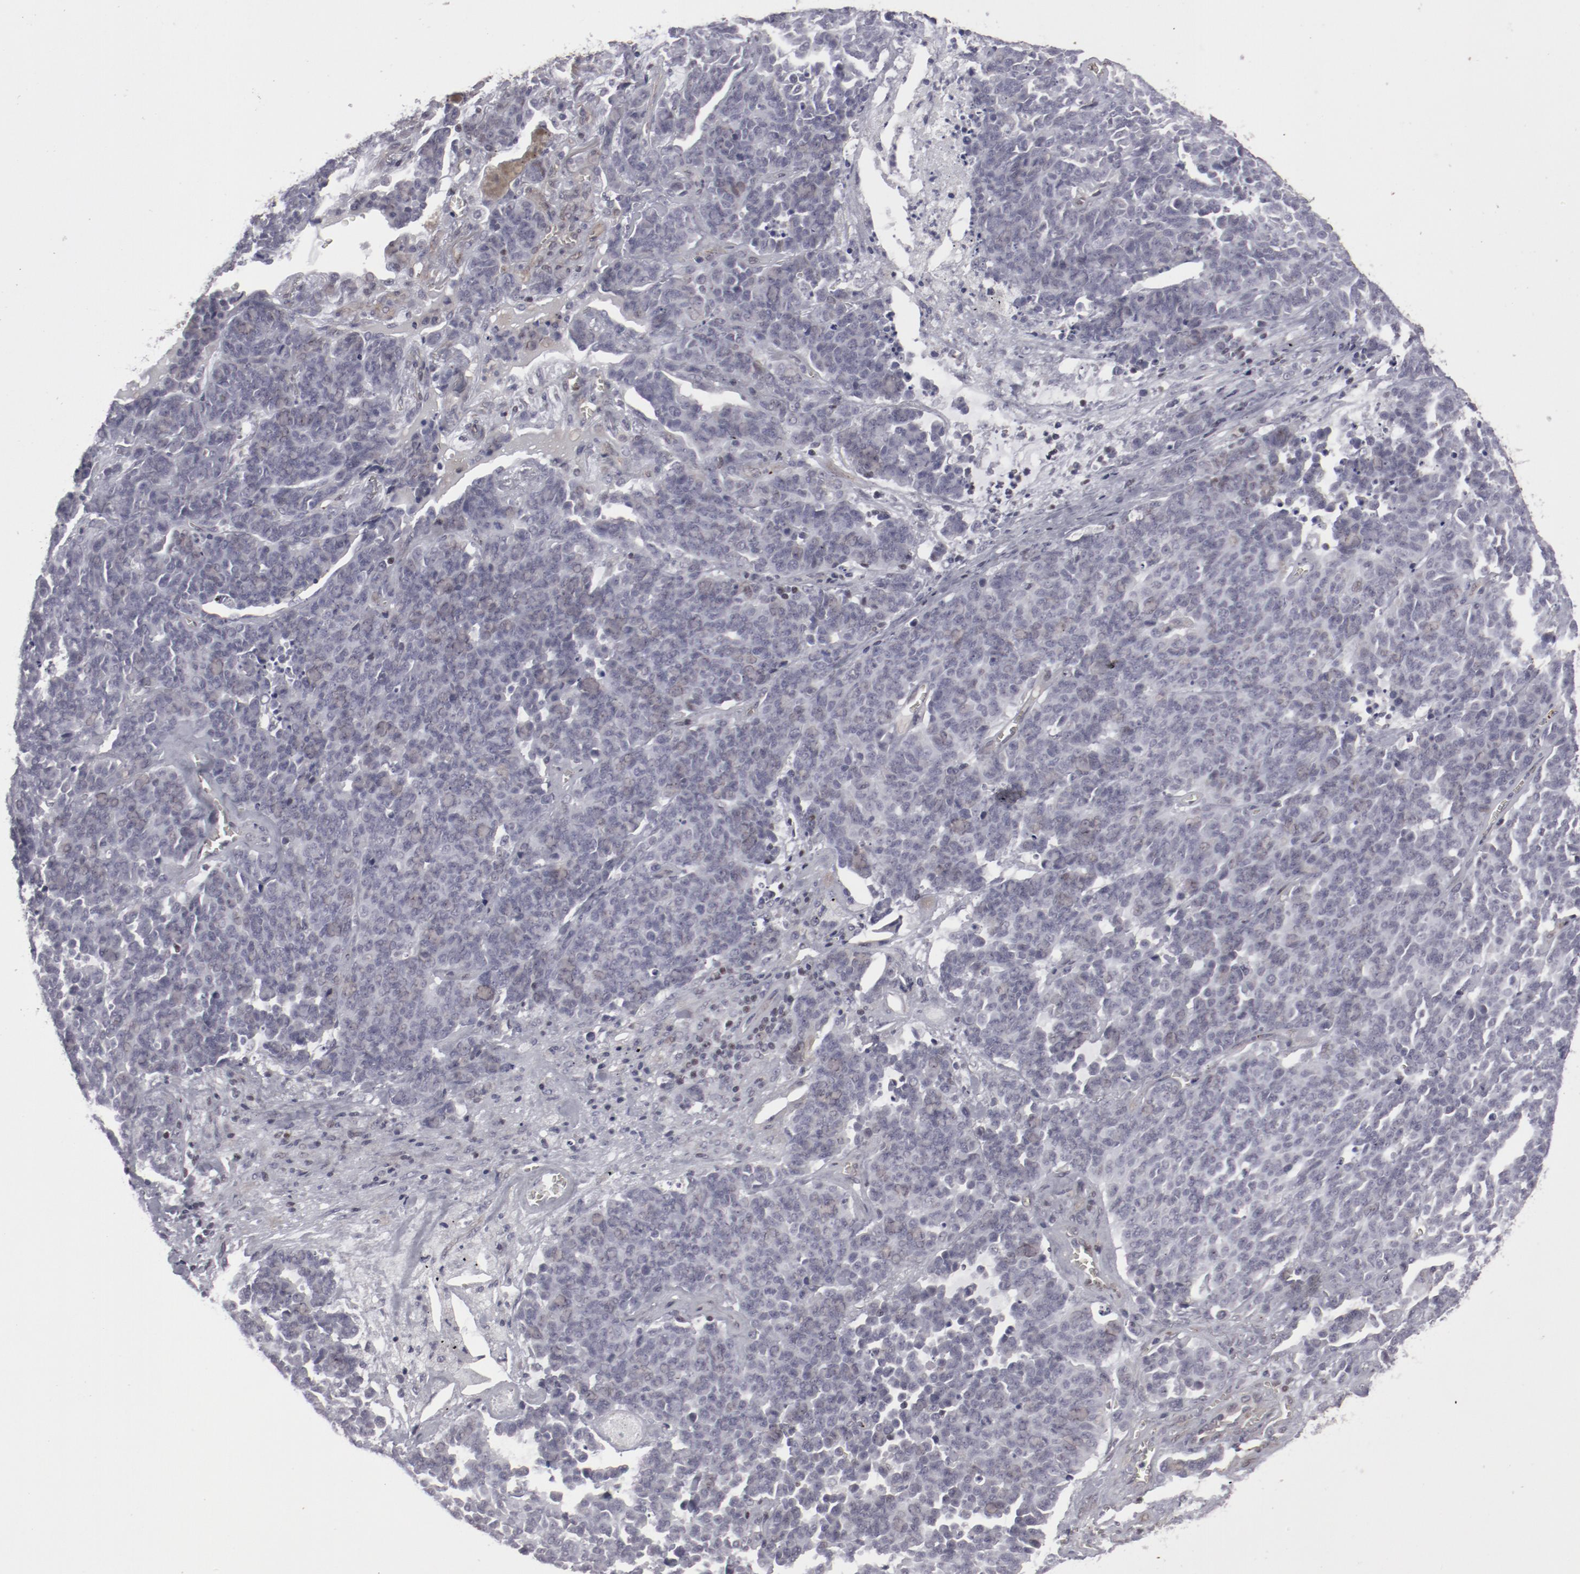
{"staining": {"intensity": "negative", "quantity": "none", "location": "none"}, "tissue": "lung cancer", "cell_type": "Tumor cells", "image_type": "cancer", "snomed": [{"axis": "morphology", "description": "Neoplasm, malignant, NOS"}, {"axis": "topography", "description": "Lung"}], "caption": "A high-resolution image shows immunohistochemistry (IHC) staining of lung cancer, which shows no significant positivity in tumor cells. (DAB IHC, high magnification).", "gene": "LEF1", "patient": {"sex": "female", "age": 58}}